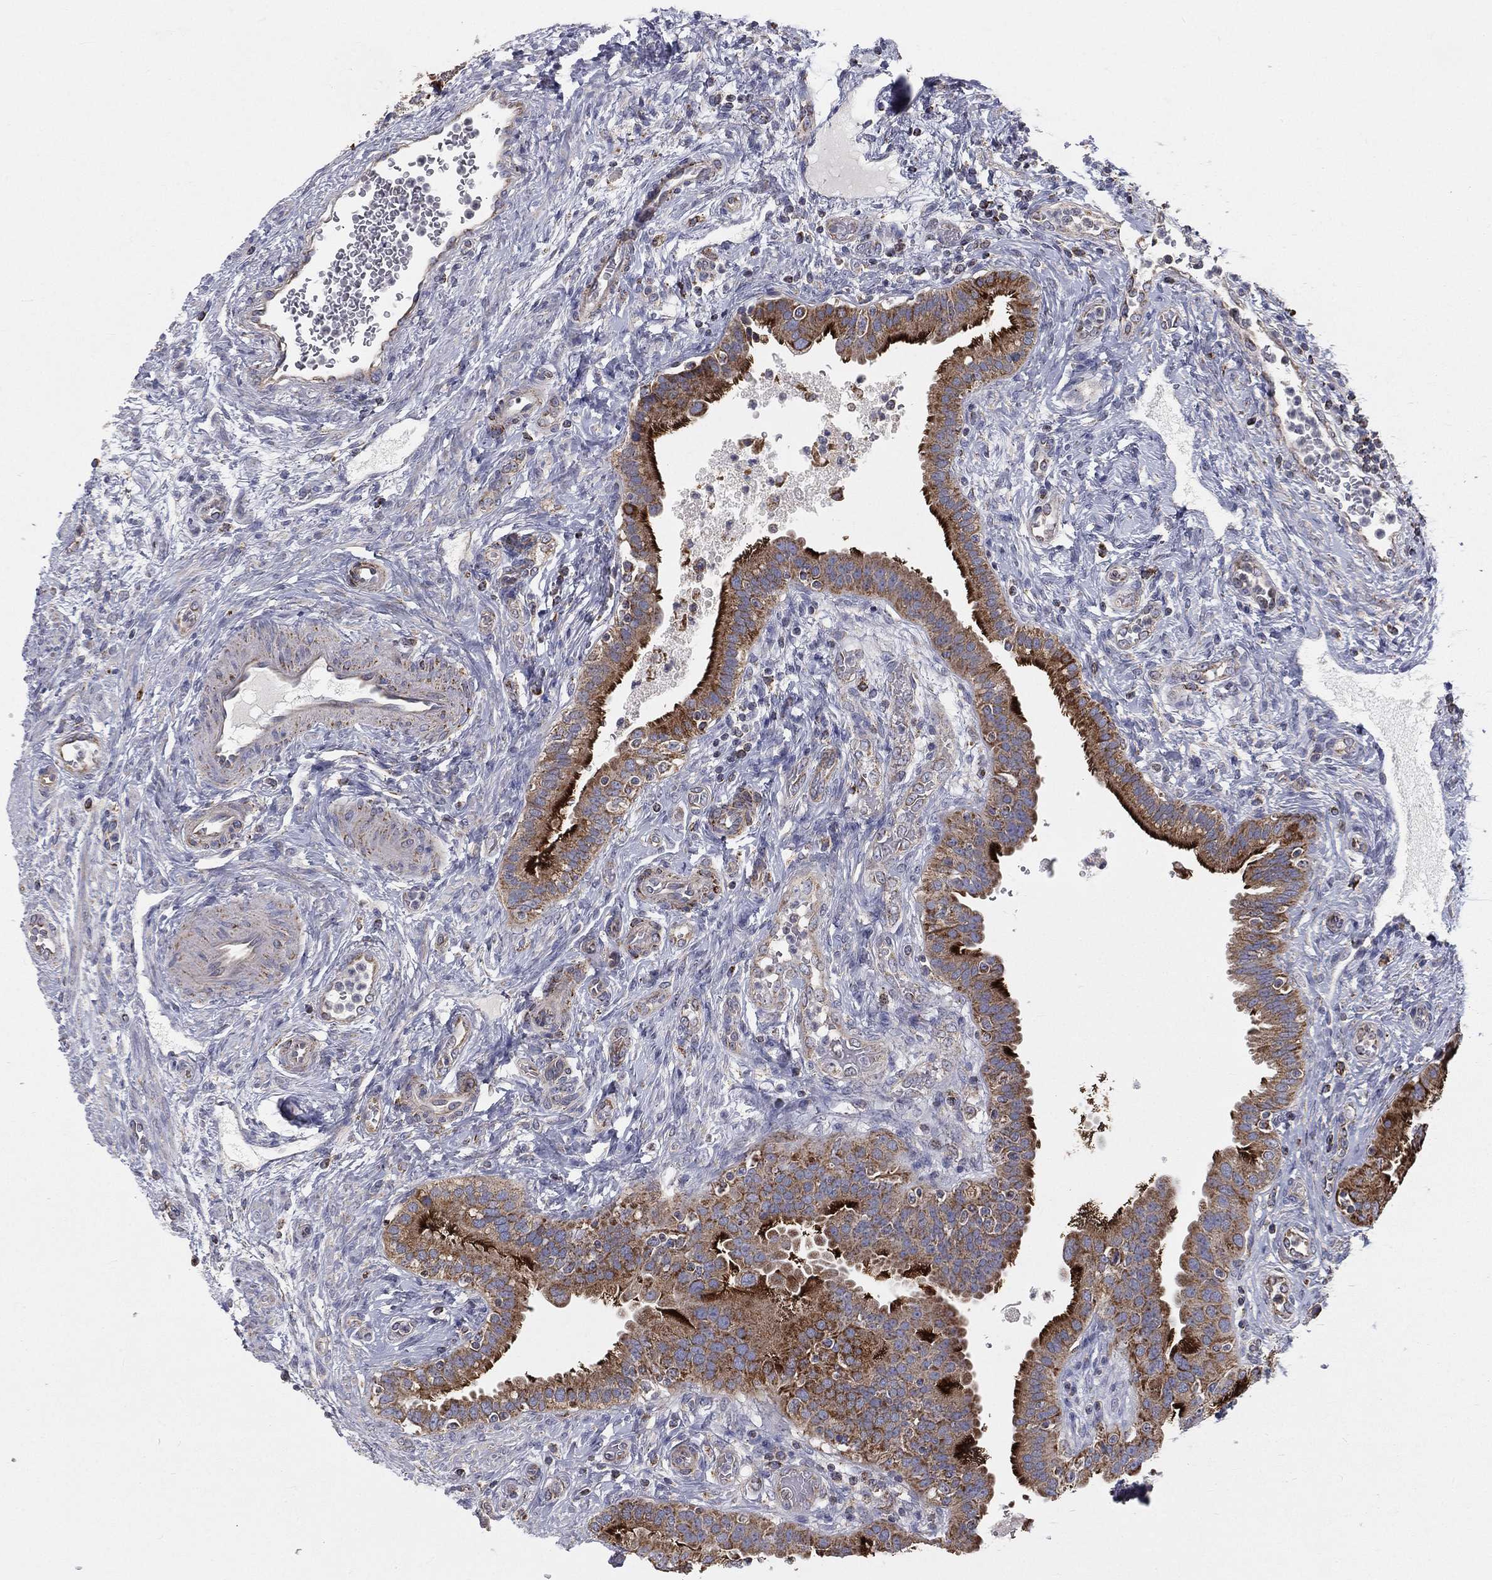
{"staining": {"intensity": "strong", "quantity": "25%-75%", "location": "cytoplasmic/membranous"}, "tissue": "fallopian tube", "cell_type": "Glandular cells", "image_type": "normal", "snomed": [{"axis": "morphology", "description": "Normal tissue, NOS"}, {"axis": "topography", "description": "Fallopian tube"}], "caption": "This micrograph shows immunohistochemistry (IHC) staining of unremarkable fallopian tube, with high strong cytoplasmic/membranous expression in about 25%-75% of glandular cells.", "gene": "HADH", "patient": {"sex": "female", "age": 41}}